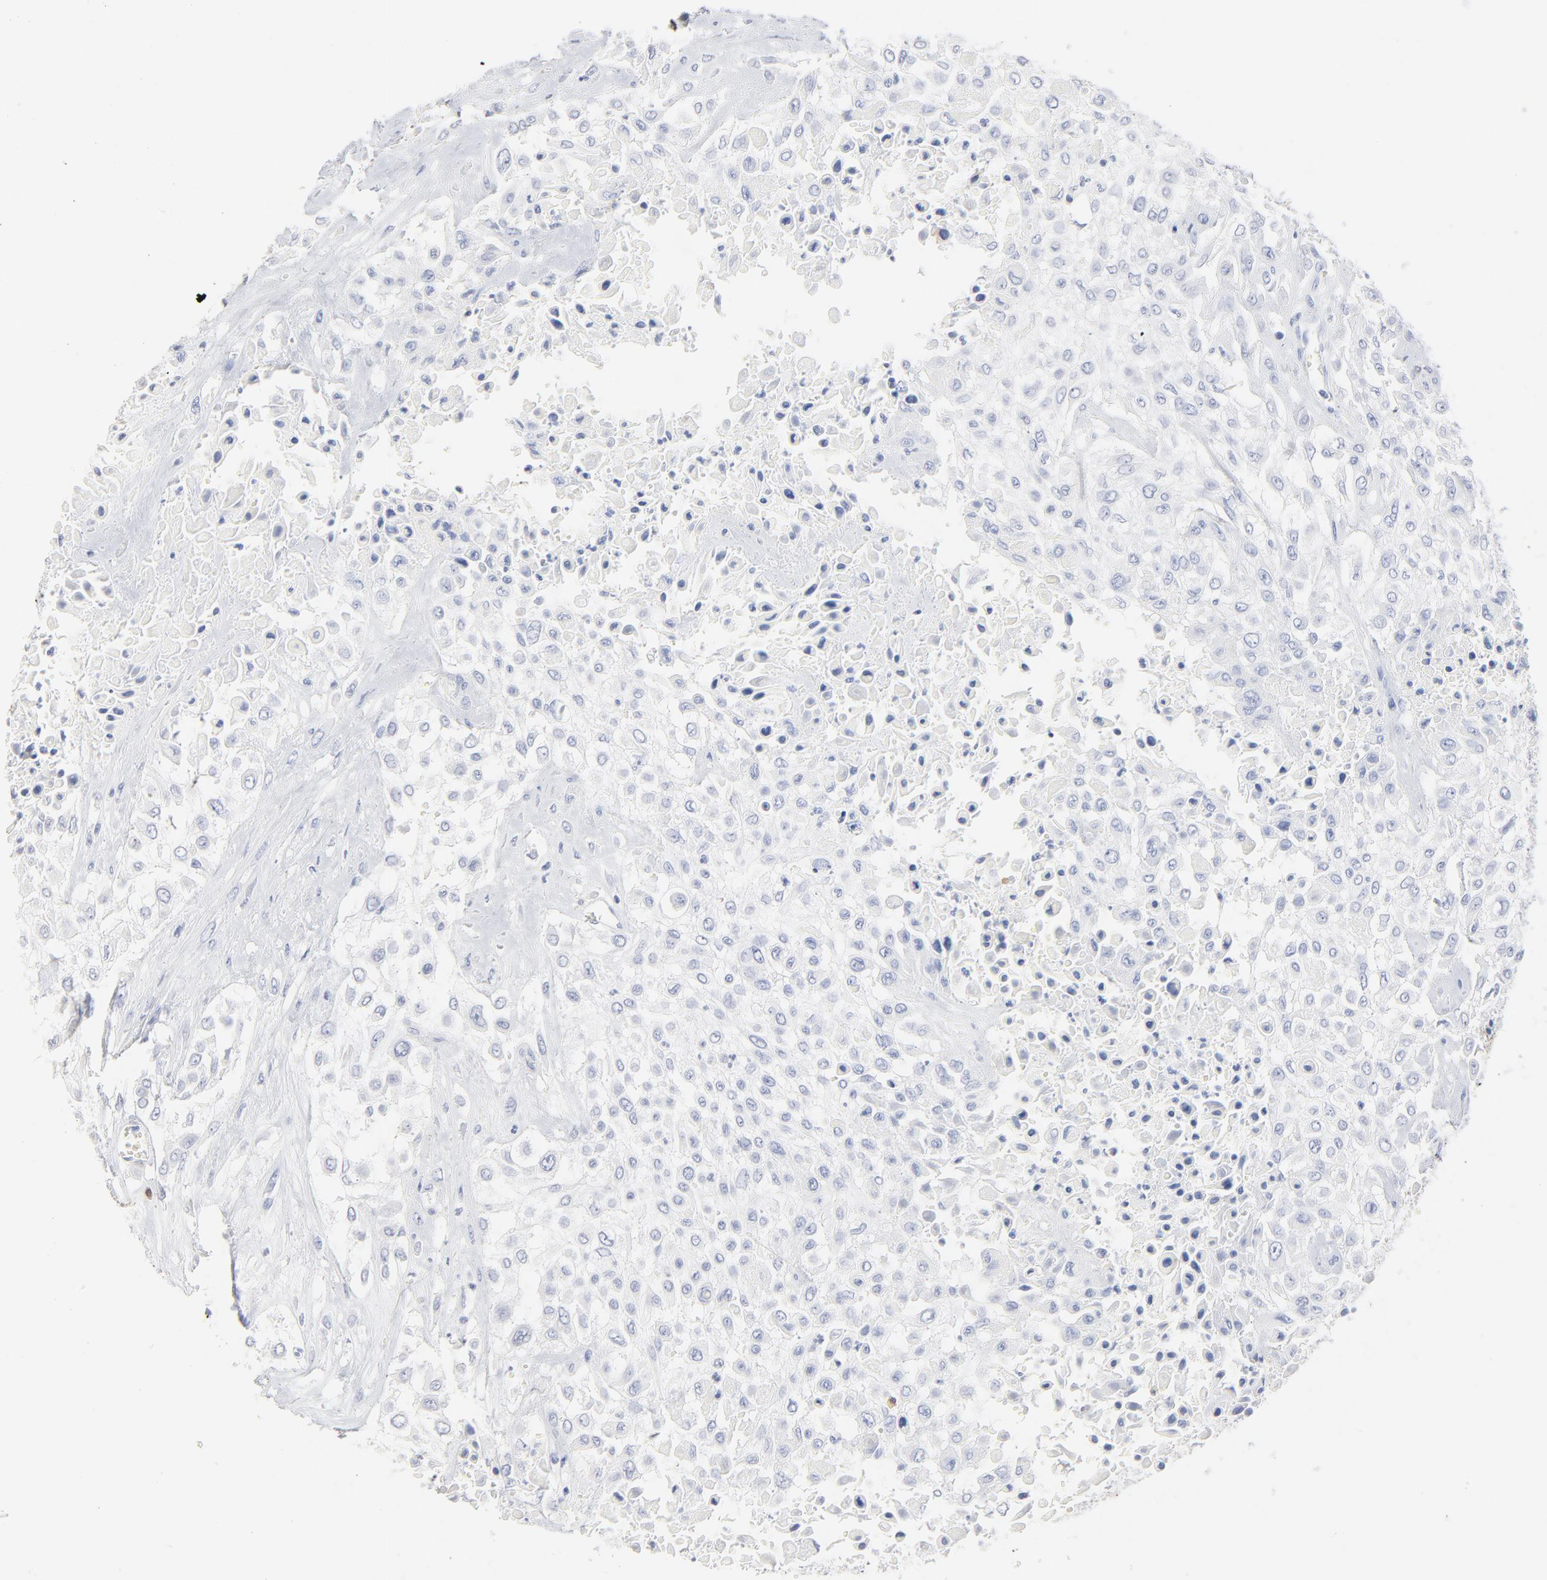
{"staining": {"intensity": "negative", "quantity": "none", "location": "none"}, "tissue": "urothelial cancer", "cell_type": "Tumor cells", "image_type": "cancer", "snomed": [{"axis": "morphology", "description": "Urothelial carcinoma, High grade"}, {"axis": "topography", "description": "Urinary bladder"}], "caption": "Immunohistochemistry (IHC) histopathology image of neoplastic tissue: human urothelial cancer stained with DAB reveals no significant protein positivity in tumor cells.", "gene": "AGTR1", "patient": {"sex": "male", "age": 57}}